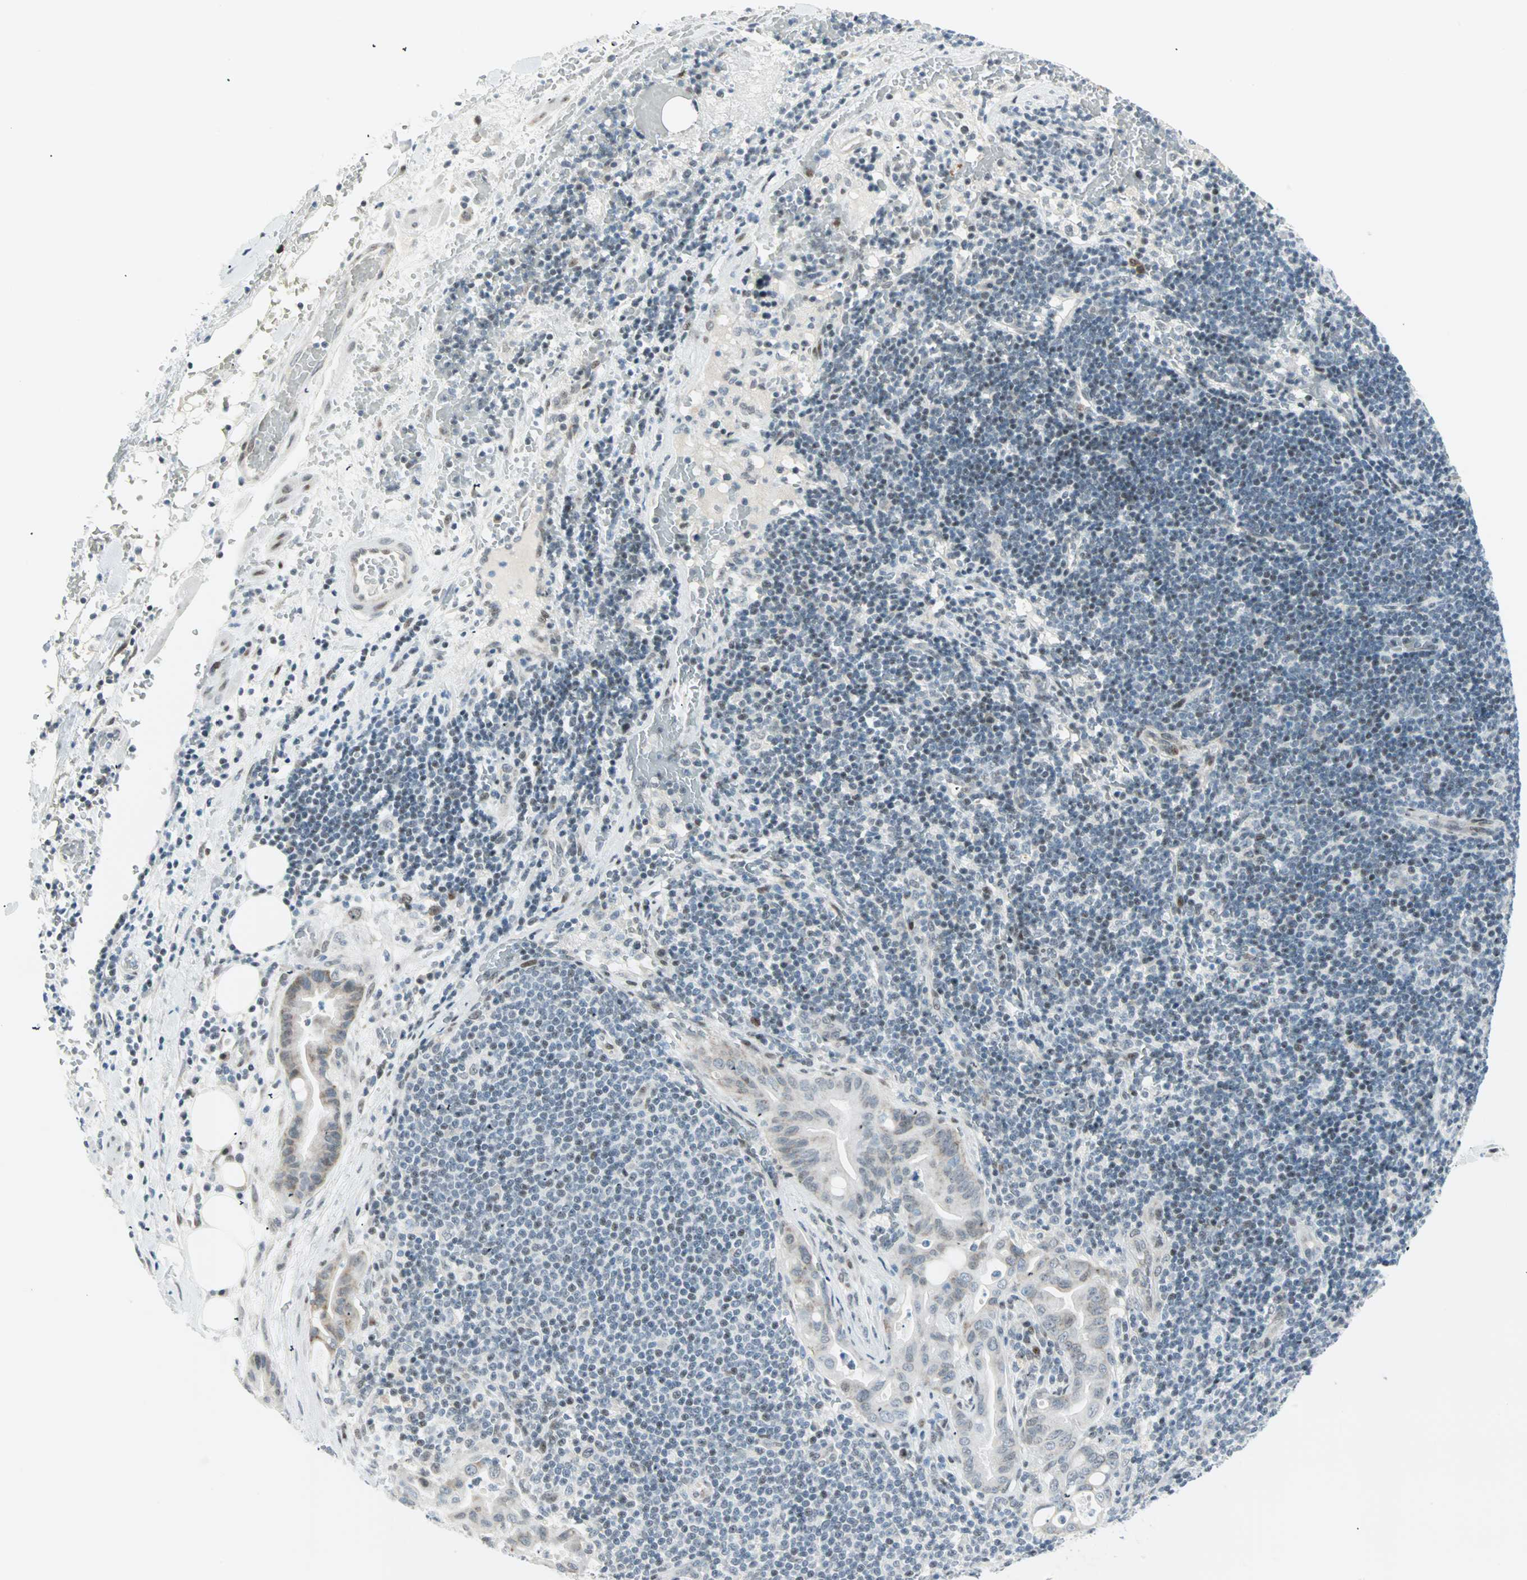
{"staining": {"intensity": "weak", "quantity": "<25%", "location": "cytoplasmic/membranous"}, "tissue": "liver cancer", "cell_type": "Tumor cells", "image_type": "cancer", "snomed": [{"axis": "morphology", "description": "Cholangiocarcinoma"}, {"axis": "topography", "description": "Liver"}], "caption": "IHC micrograph of human cholangiocarcinoma (liver) stained for a protein (brown), which demonstrates no positivity in tumor cells.", "gene": "PKNOX1", "patient": {"sex": "female", "age": 68}}